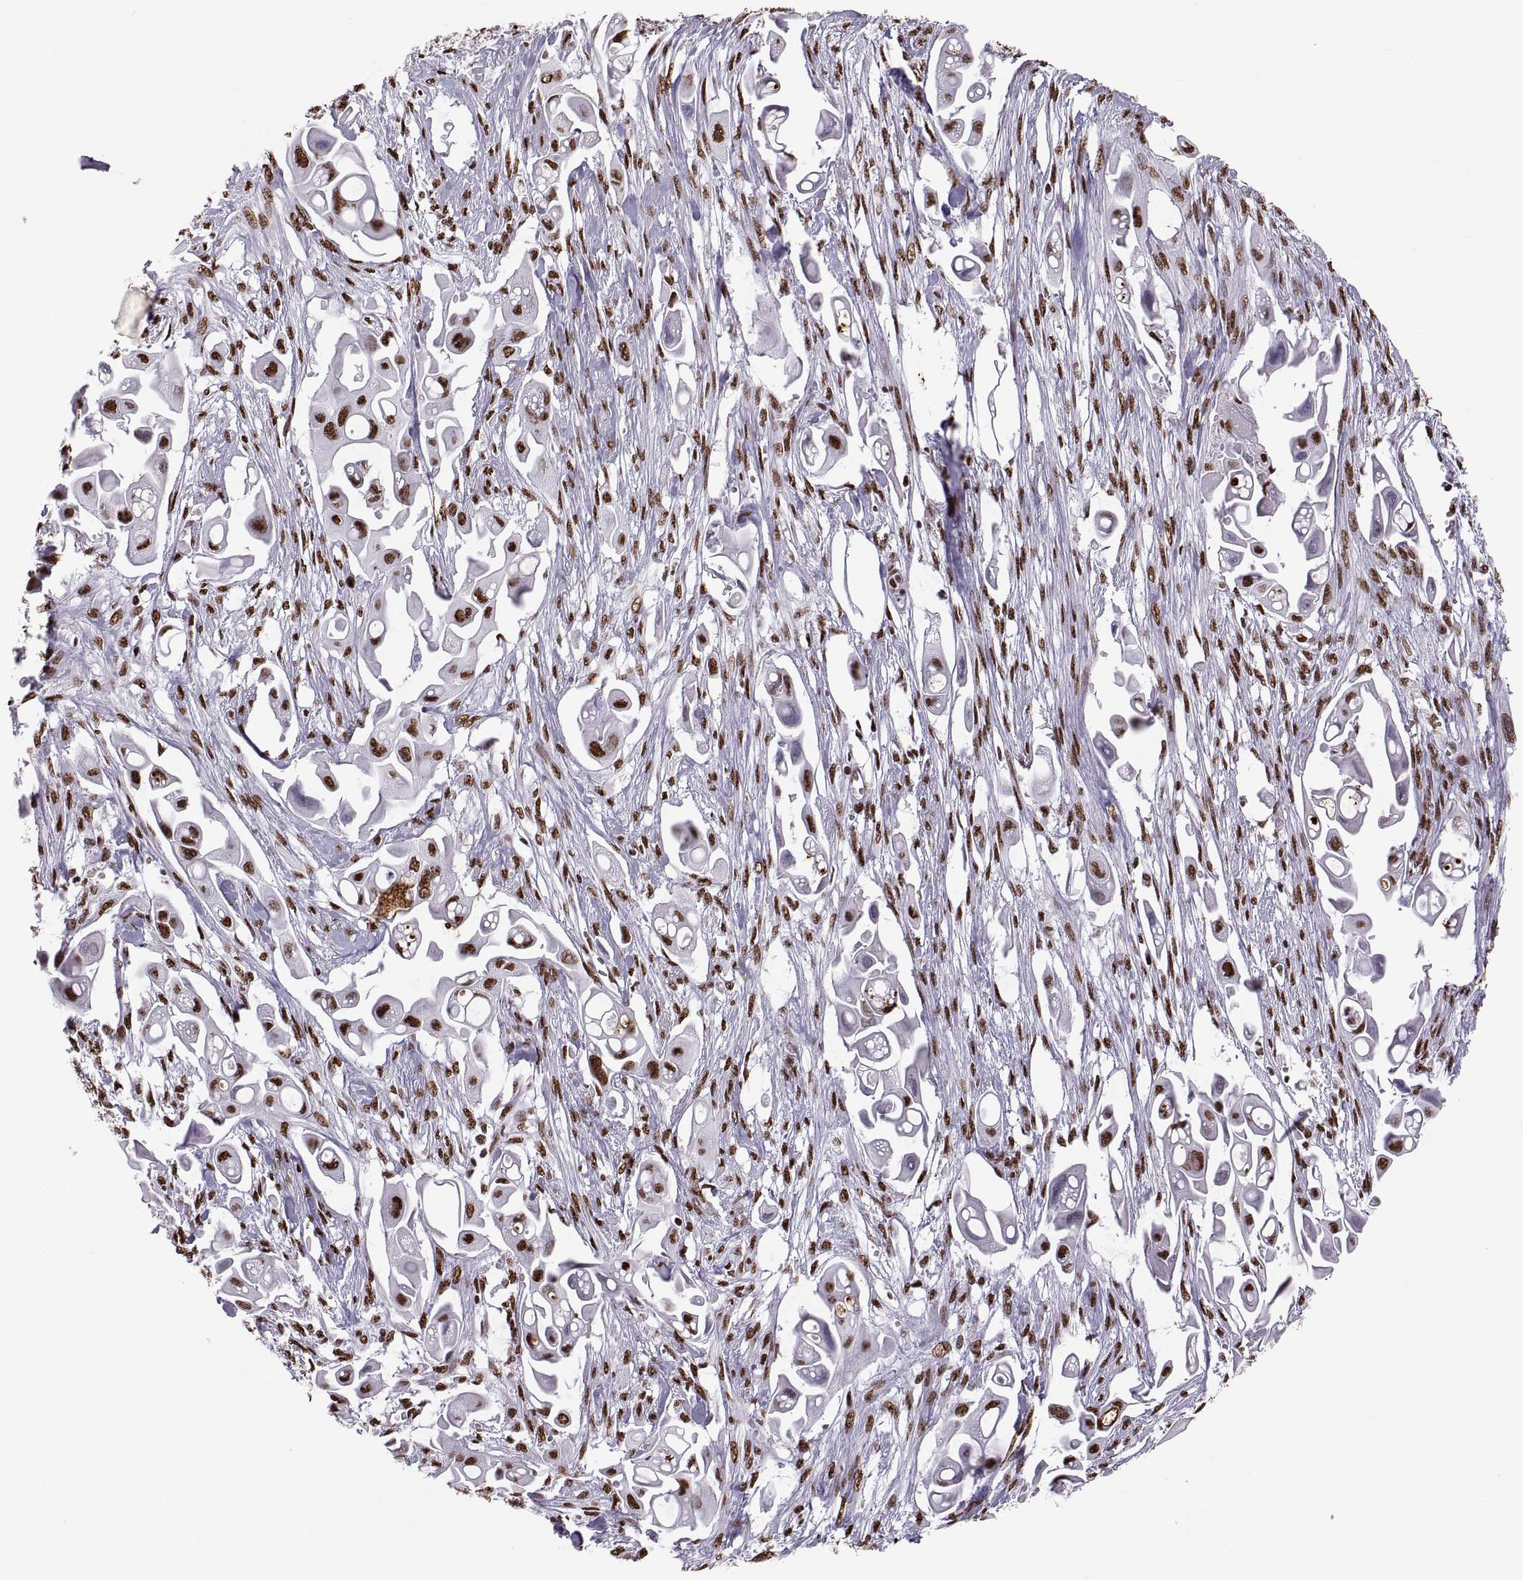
{"staining": {"intensity": "strong", "quantity": "25%-75%", "location": "nuclear"}, "tissue": "pancreatic cancer", "cell_type": "Tumor cells", "image_type": "cancer", "snomed": [{"axis": "morphology", "description": "Adenocarcinoma, NOS"}, {"axis": "topography", "description": "Pancreas"}], "caption": "Brown immunohistochemical staining in human pancreatic adenocarcinoma reveals strong nuclear positivity in about 25%-75% of tumor cells. (DAB (3,3'-diaminobenzidine) = brown stain, brightfield microscopy at high magnification).", "gene": "SNAI1", "patient": {"sex": "male", "age": 50}}